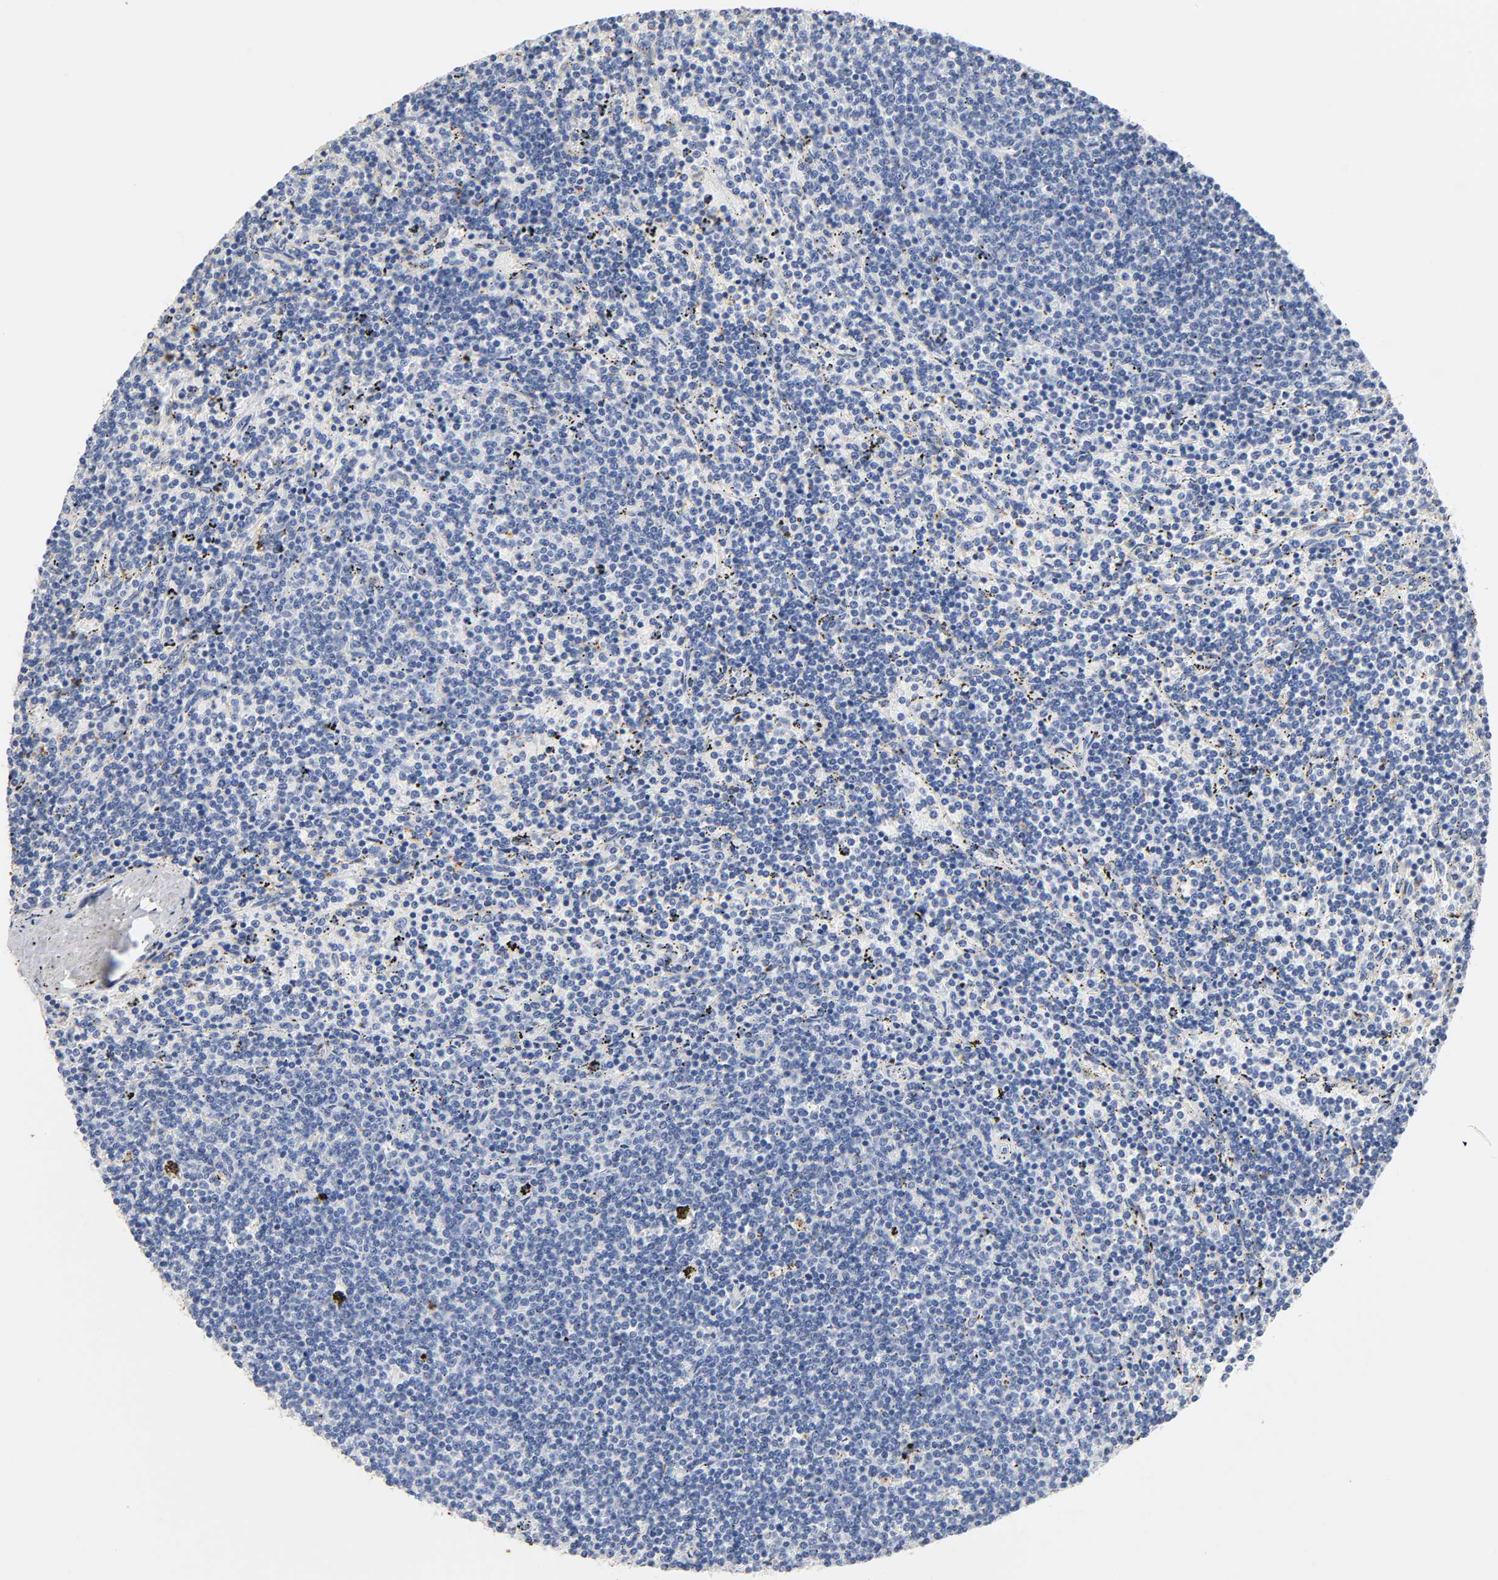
{"staining": {"intensity": "negative", "quantity": "none", "location": "none"}, "tissue": "lymphoma", "cell_type": "Tumor cells", "image_type": "cancer", "snomed": [{"axis": "morphology", "description": "Malignant lymphoma, non-Hodgkin's type, Low grade"}, {"axis": "topography", "description": "Spleen"}], "caption": "The photomicrograph reveals no staining of tumor cells in malignant lymphoma, non-Hodgkin's type (low-grade). Nuclei are stained in blue.", "gene": "PLP1", "patient": {"sex": "female", "age": 50}}